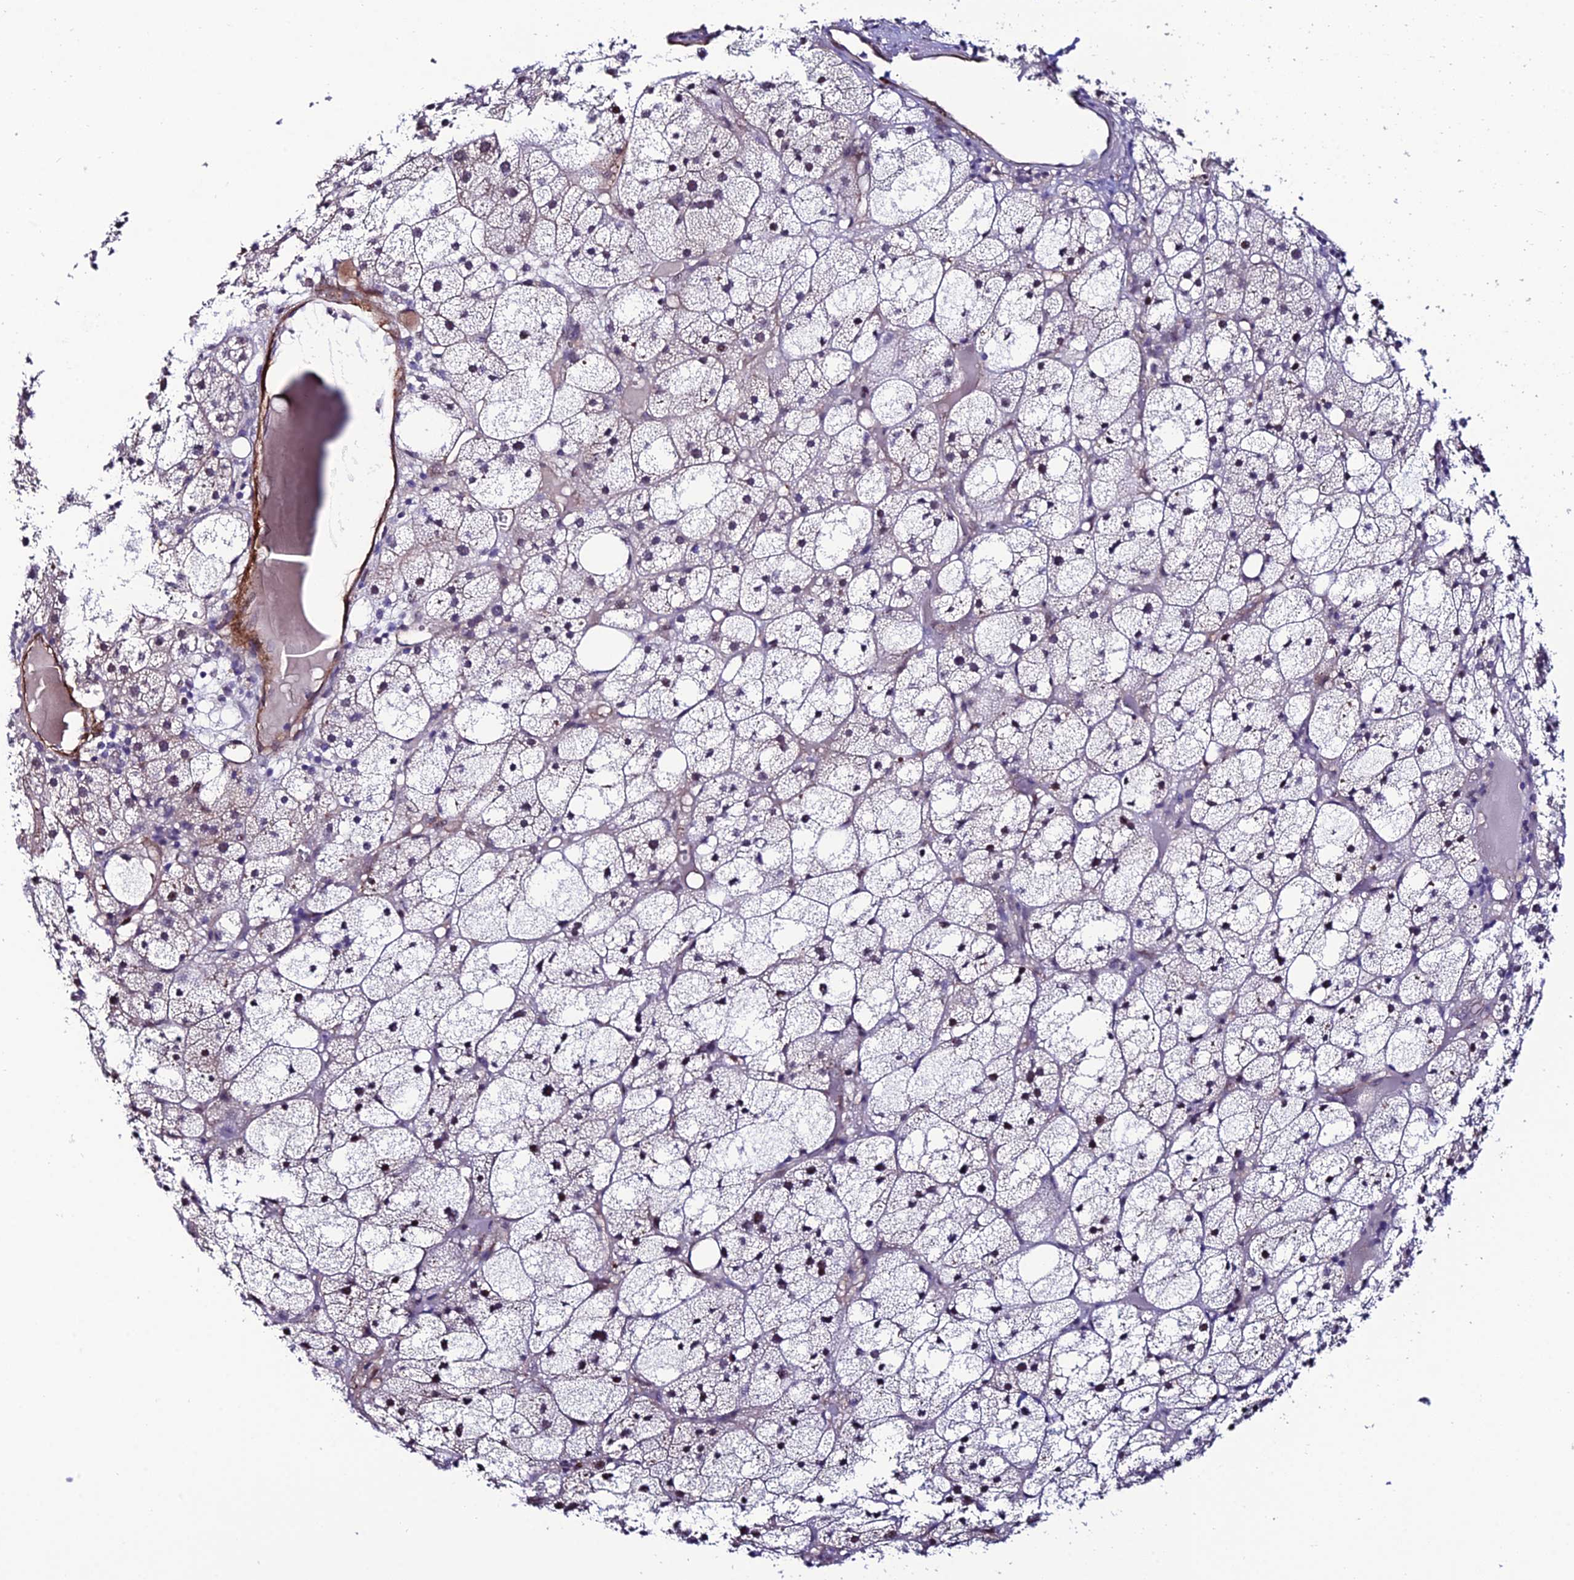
{"staining": {"intensity": "weak", "quantity": "<25%", "location": "nuclear"}, "tissue": "adrenal gland", "cell_type": "Glandular cells", "image_type": "normal", "snomed": [{"axis": "morphology", "description": "Normal tissue, NOS"}, {"axis": "topography", "description": "Adrenal gland"}], "caption": "Immunohistochemistry (IHC) histopathology image of benign adrenal gland: adrenal gland stained with DAB (3,3'-diaminobenzidine) demonstrates no significant protein staining in glandular cells. (DAB immunohistochemistry (IHC) visualized using brightfield microscopy, high magnification).", "gene": "SYT15B", "patient": {"sex": "female", "age": 61}}